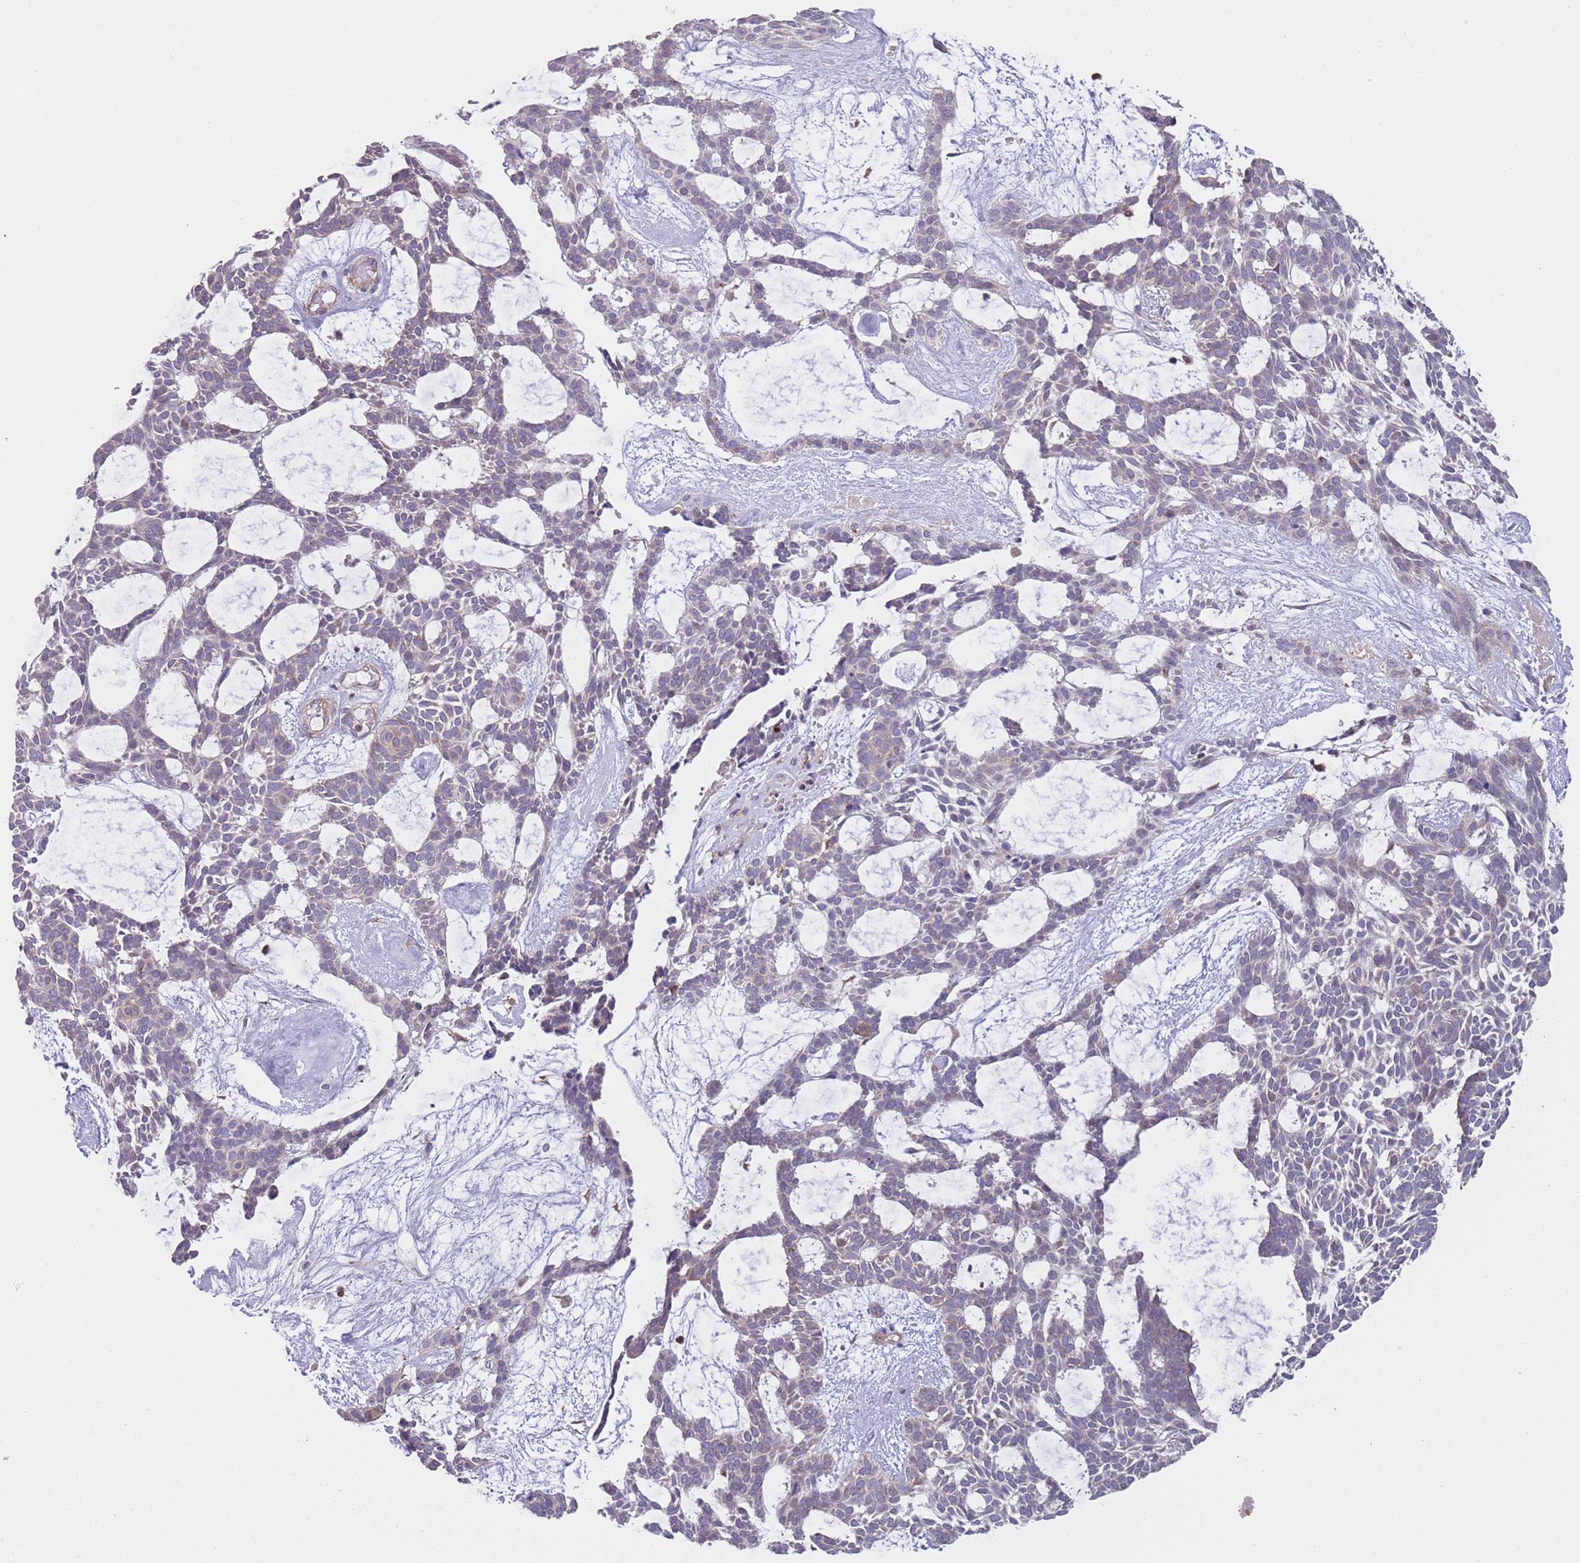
{"staining": {"intensity": "weak", "quantity": "25%-75%", "location": "cytoplasmic/membranous"}, "tissue": "skin cancer", "cell_type": "Tumor cells", "image_type": "cancer", "snomed": [{"axis": "morphology", "description": "Basal cell carcinoma"}, {"axis": "topography", "description": "Skin"}], "caption": "Brown immunohistochemical staining in human skin cancer (basal cell carcinoma) reveals weak cytoplasmic/membranous expression in about 25%-75% of tumor cells. Using DAB (3,3'-diaminobenzidine) (brown) and hematoxylin (blue) stains, captured at high magnification using brightfield microscopy.", "gene": "GAS8", "patient": {"sex": "male", "age": 61}}